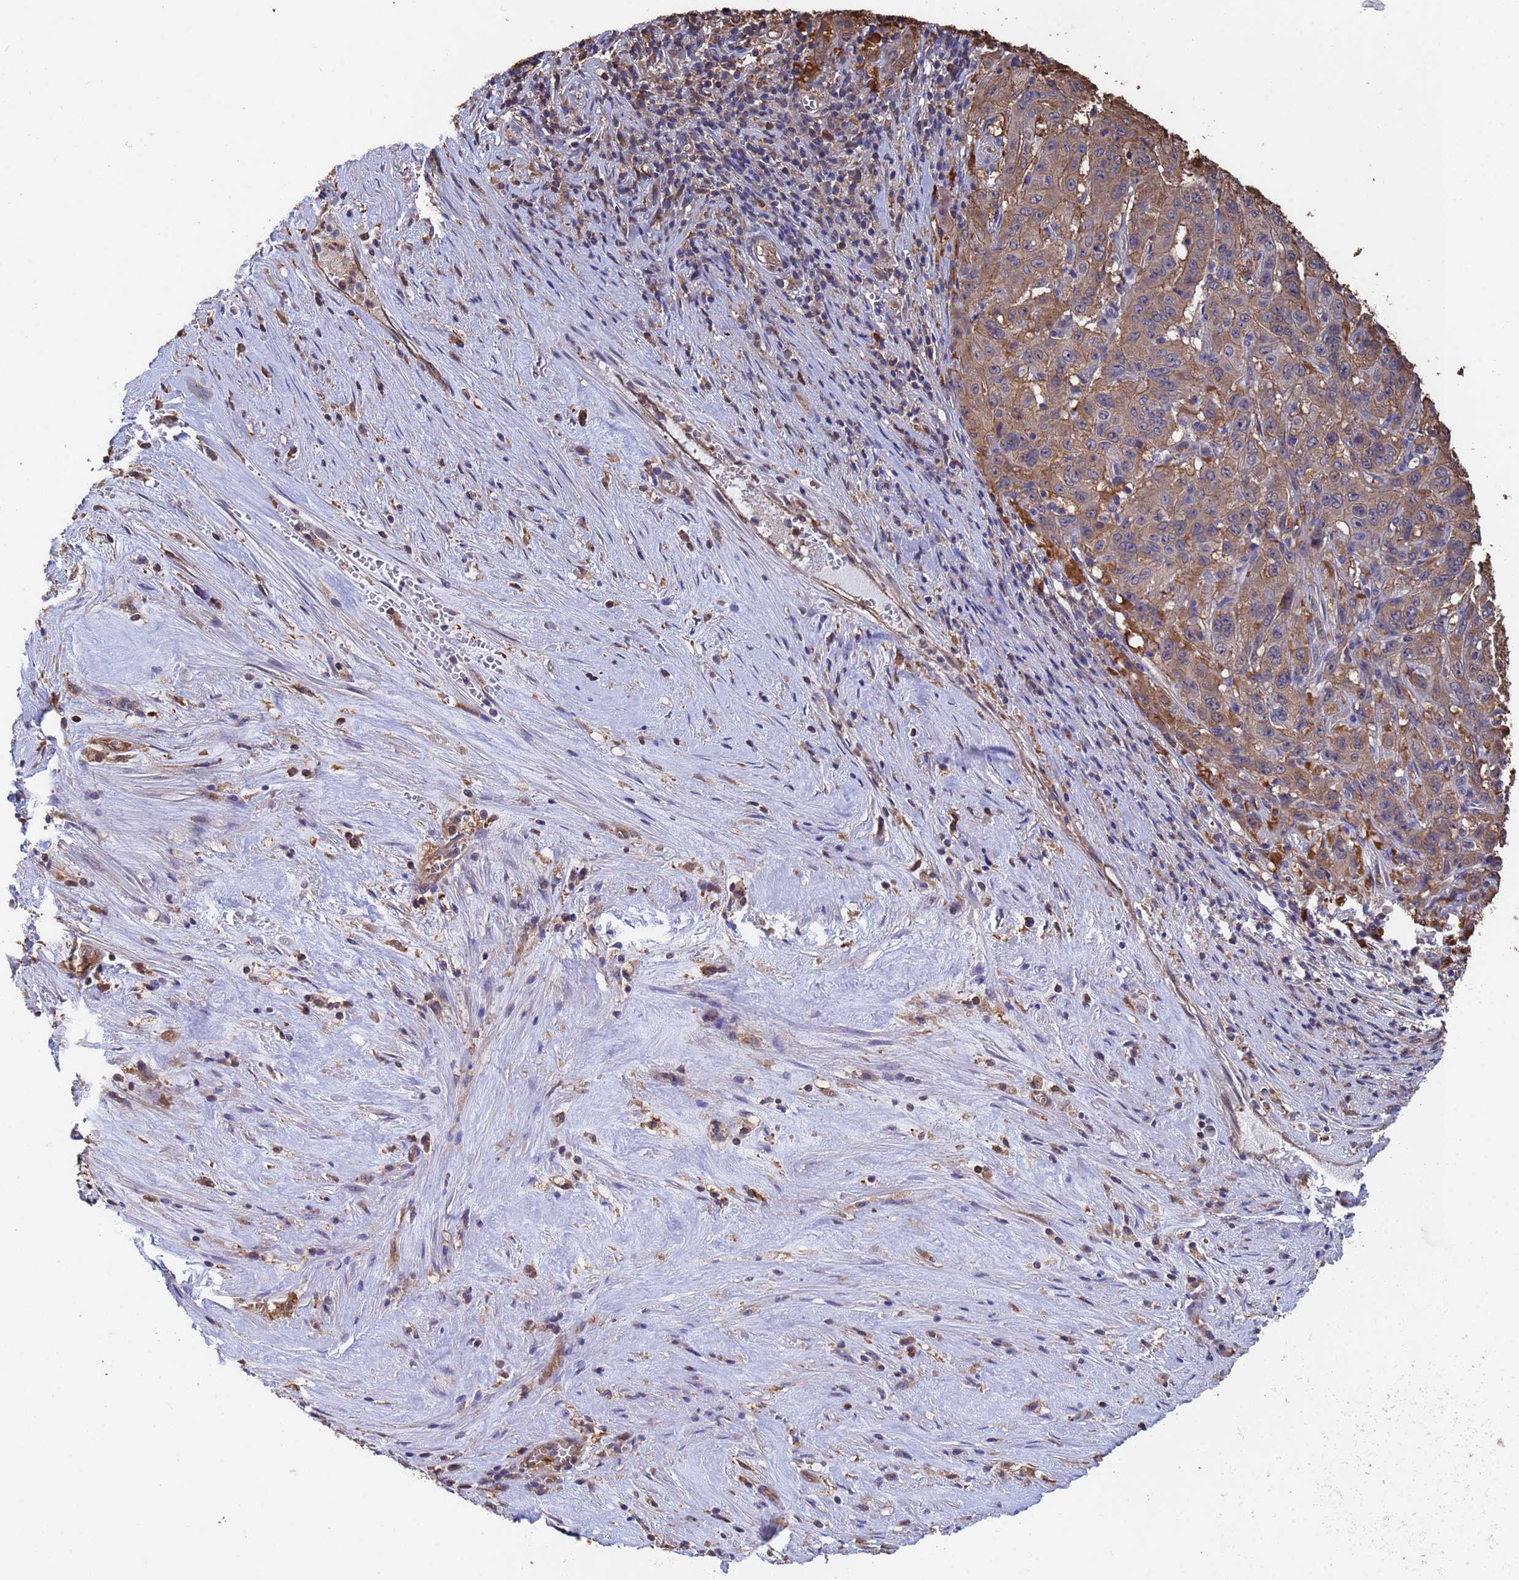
{"staining": {"intensity": "weak", "quantity": ">75%", "location": "cytoplasmic/membranous"}, "tissue": "pancreatic cancer", "cell_type": "Tumor cells", "image_type": "cancer", "snomed": [{"axis": "morphology", "description": "Adenocarcinoma, NOS"}, {"axis": "topography", "description": "Pancreas"}], "caption": "This micrograph shows IHC staining of adenocarcinoma (pancreatic), with low weak cytoplasmic/membranous expression in about >75% of tumor cells.", "gene": "FAM25A", "patient": {"sex": "male", "age": 63}}